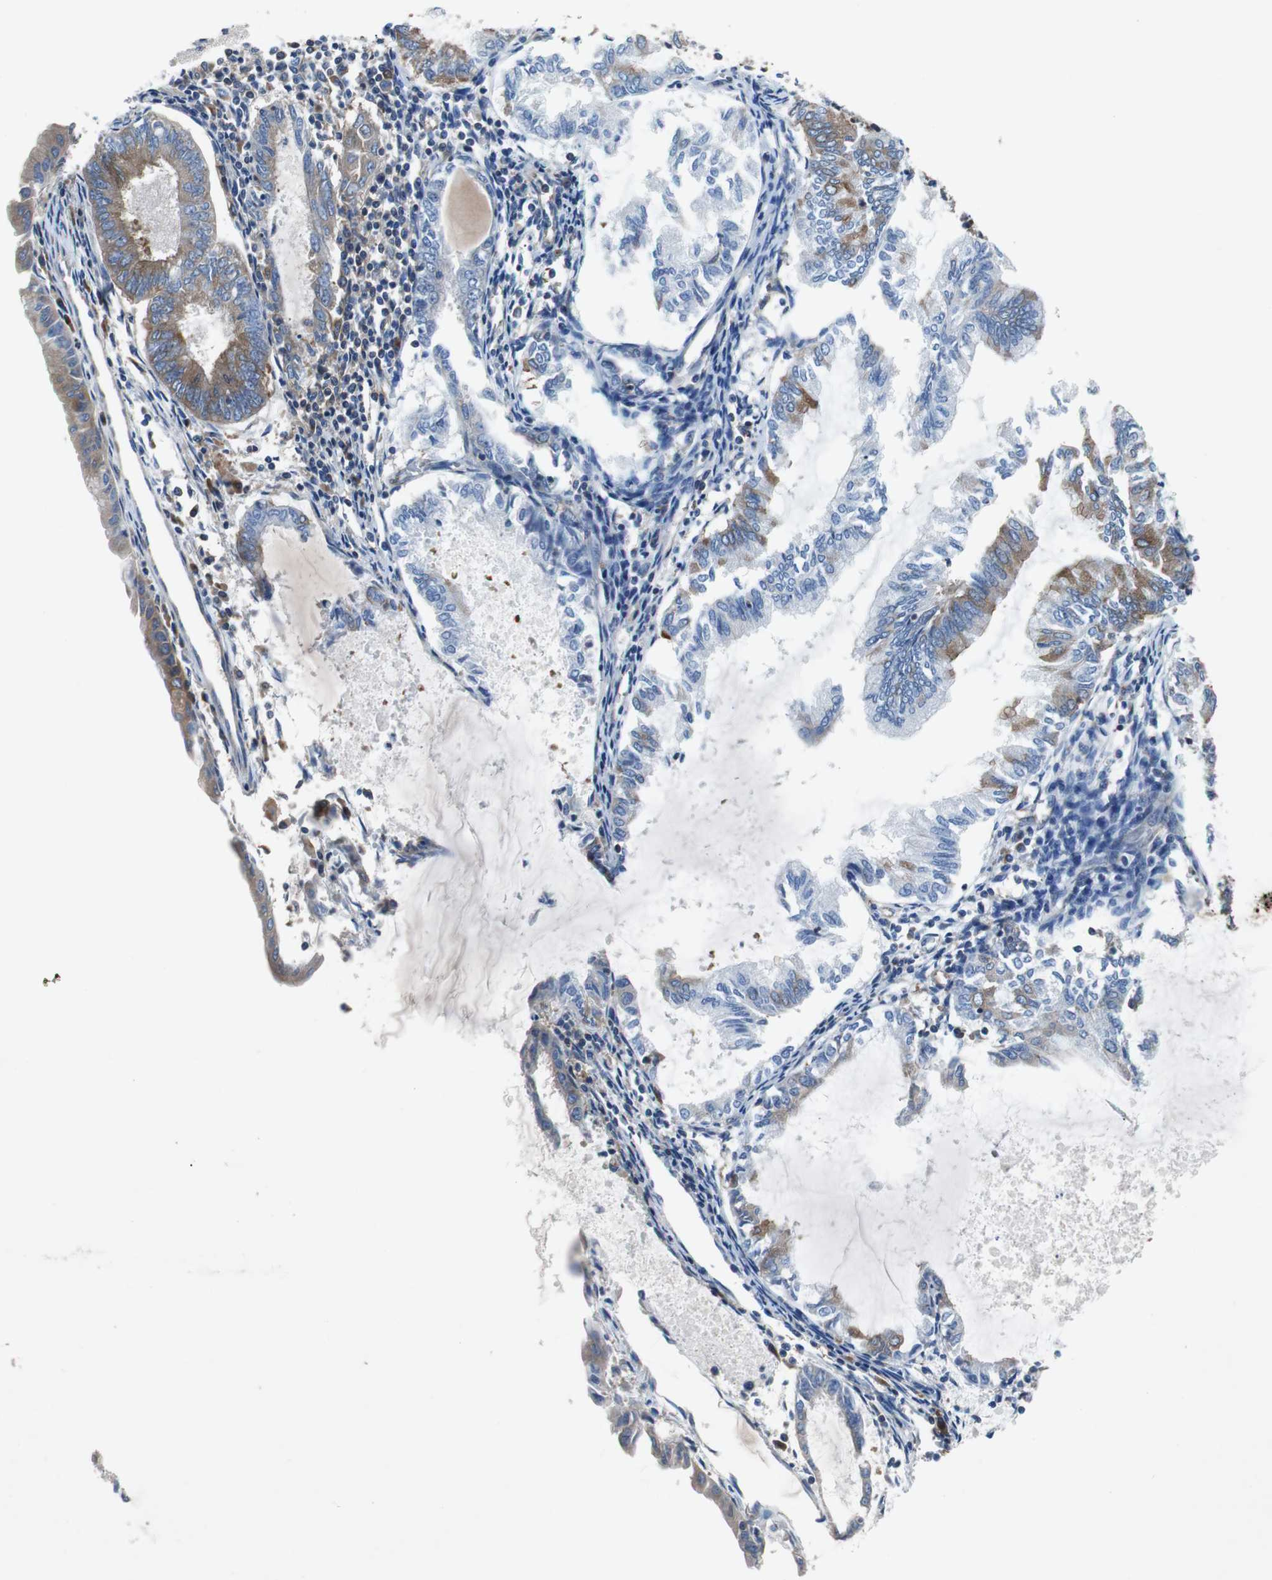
{"staining": {"intensity": "weak", "quantity": "25%-75%", "location": "cytoplasmic/membranous"}, "tissue": "endometrial cancer", "cell_type": "Tumor cells", "image_type": "cancer", "snomed": [{"axis": "morphology", "description": "Adenocarcinoma, NOS"}, {"axis": "topography", "description": "Endometrium"}], "caption": "Human adenocarcinoma (endometrial) stained with a protein marker shows weak staining in tumor cells.", "gene": "GYS1", "patient": {"sex": "female", "age": 86}}